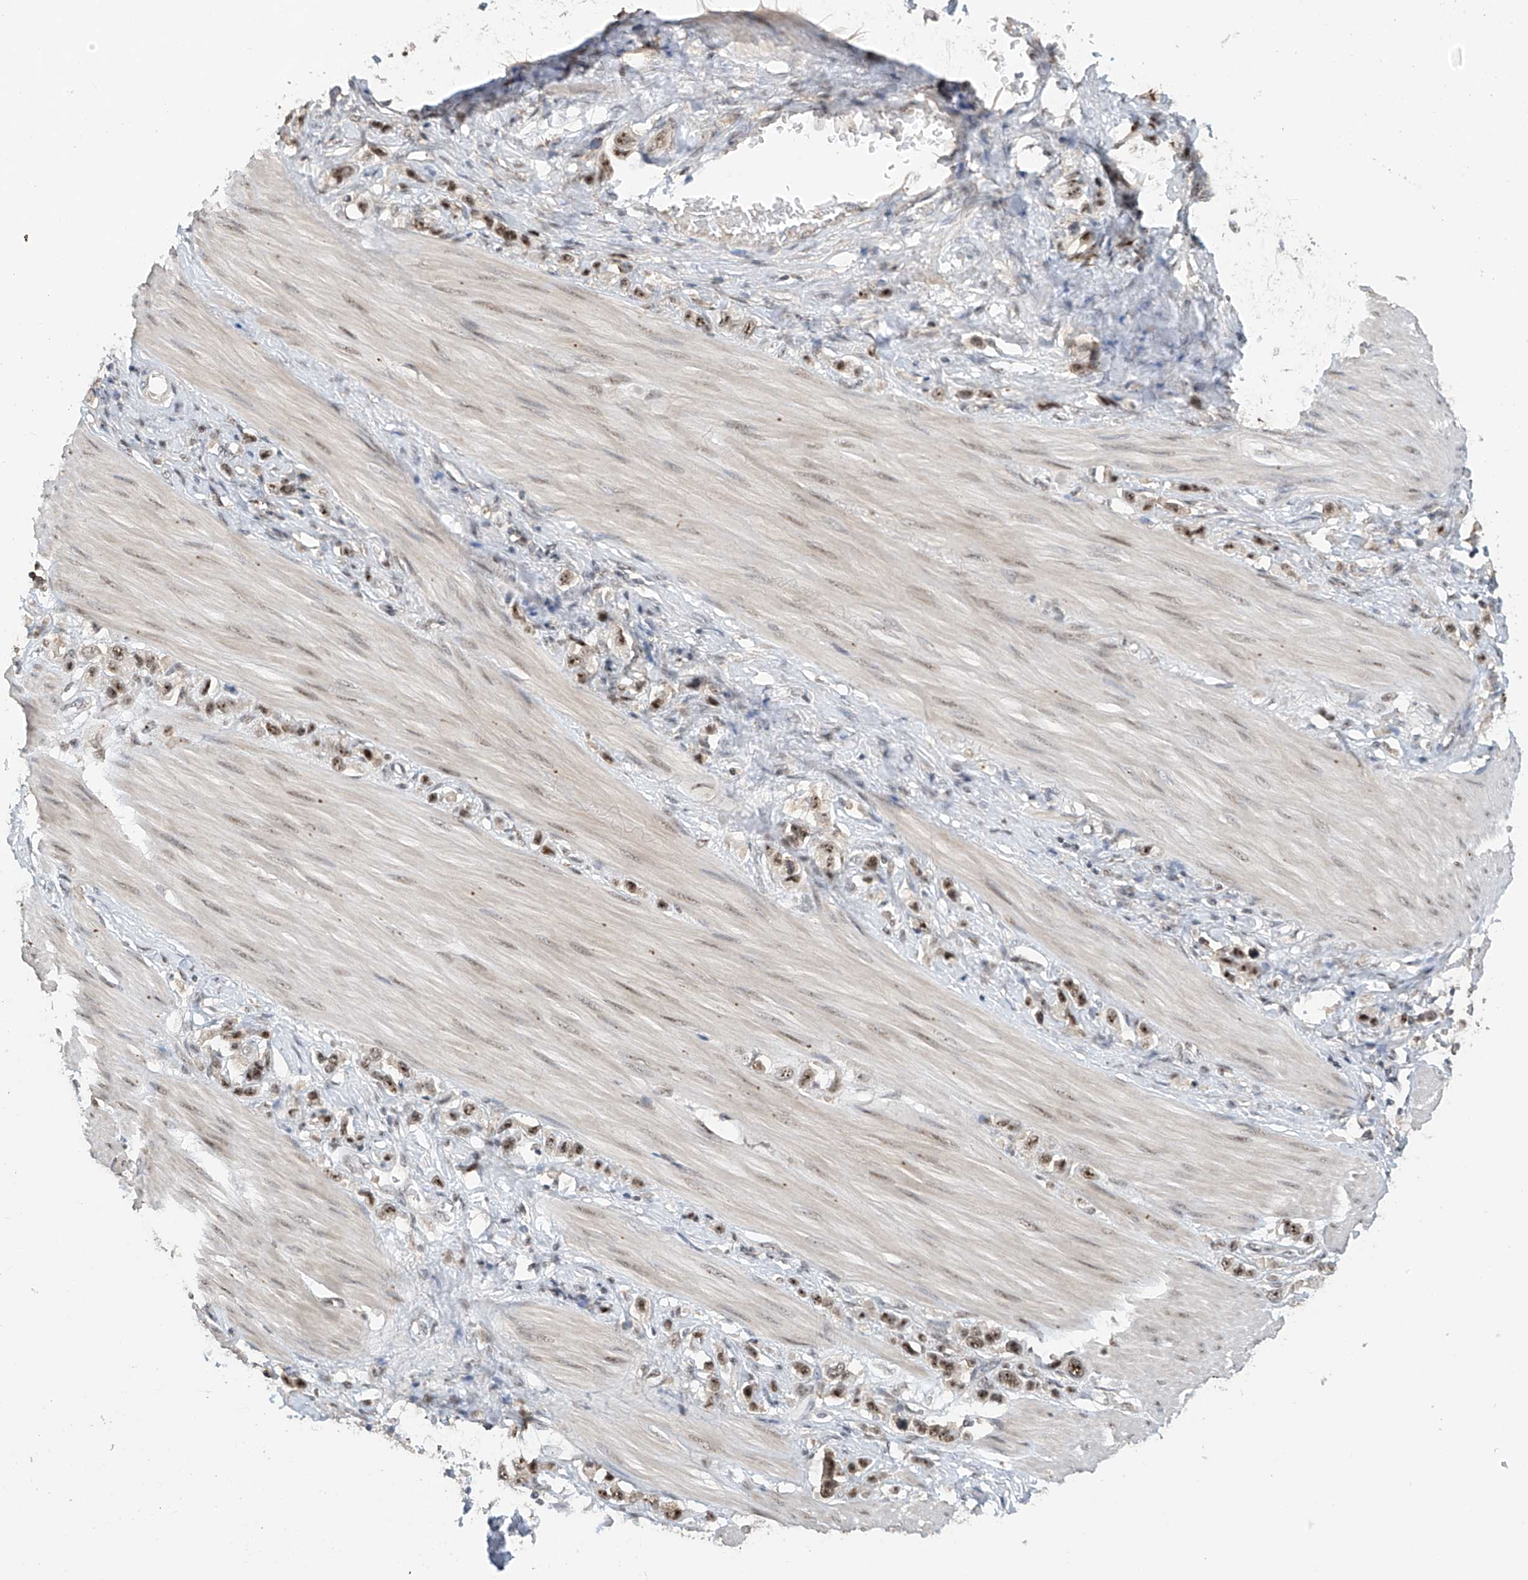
{"staining": {"intensity": "weak", "quantity": ">75%", "location": "nuclear"}, "tissue": "stomach cancer", "cell_type": "Tumor cells", "image_type": "cancer", "snomed": [{"axis": "morphology", "description": "Adenocarcinoma, NOS"}, {"axis": "topography", "description": "Stomach"}], "caption": "Weak nuclear staining for a protein is present in about >75% of tumor cells of stomach cancer using immunohistochemistry.", "gene": "C1orf131", "patient": {"sex": "female", "age": 65}}